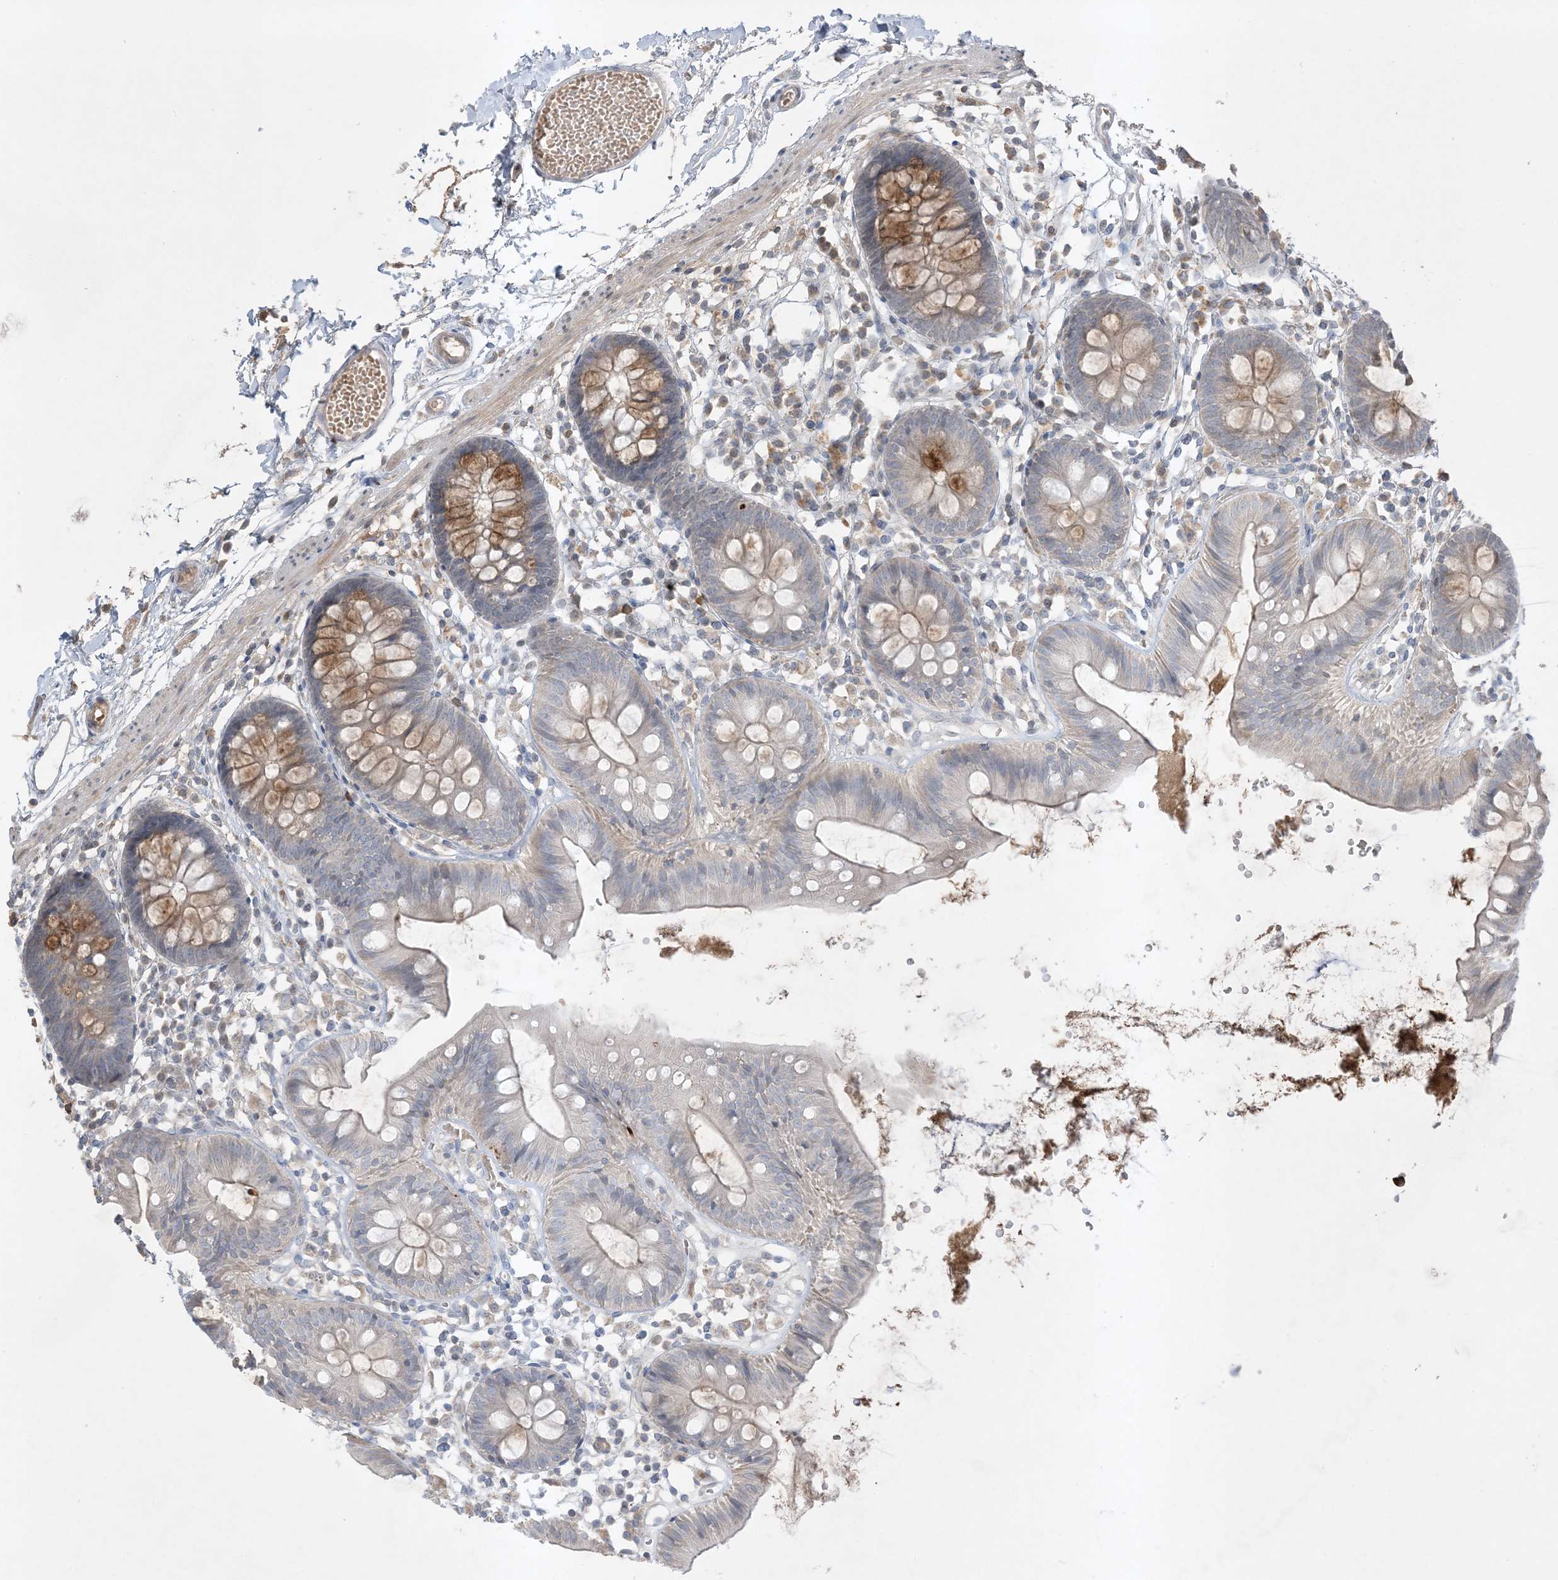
{"staining": {"intensity": "weak", "quantity": ">75%", "location": "cytoplasmic/membranous"}, "tissue": "colon", "cell_type": "Endothelial cells", "image_type": "normal", "snomed": [{"axis": "morphology", "description": "Normal tissue, NOS"}, {"axis": "topography", "description": "Colon"}], "caption": "Protein staining demonstrates weak cytoplasmic/membranous staining in approximately >75% of endothelial cells in benign colon.", "gene": "FNDC1", "patient": {"sex": "male", "age": 56}}